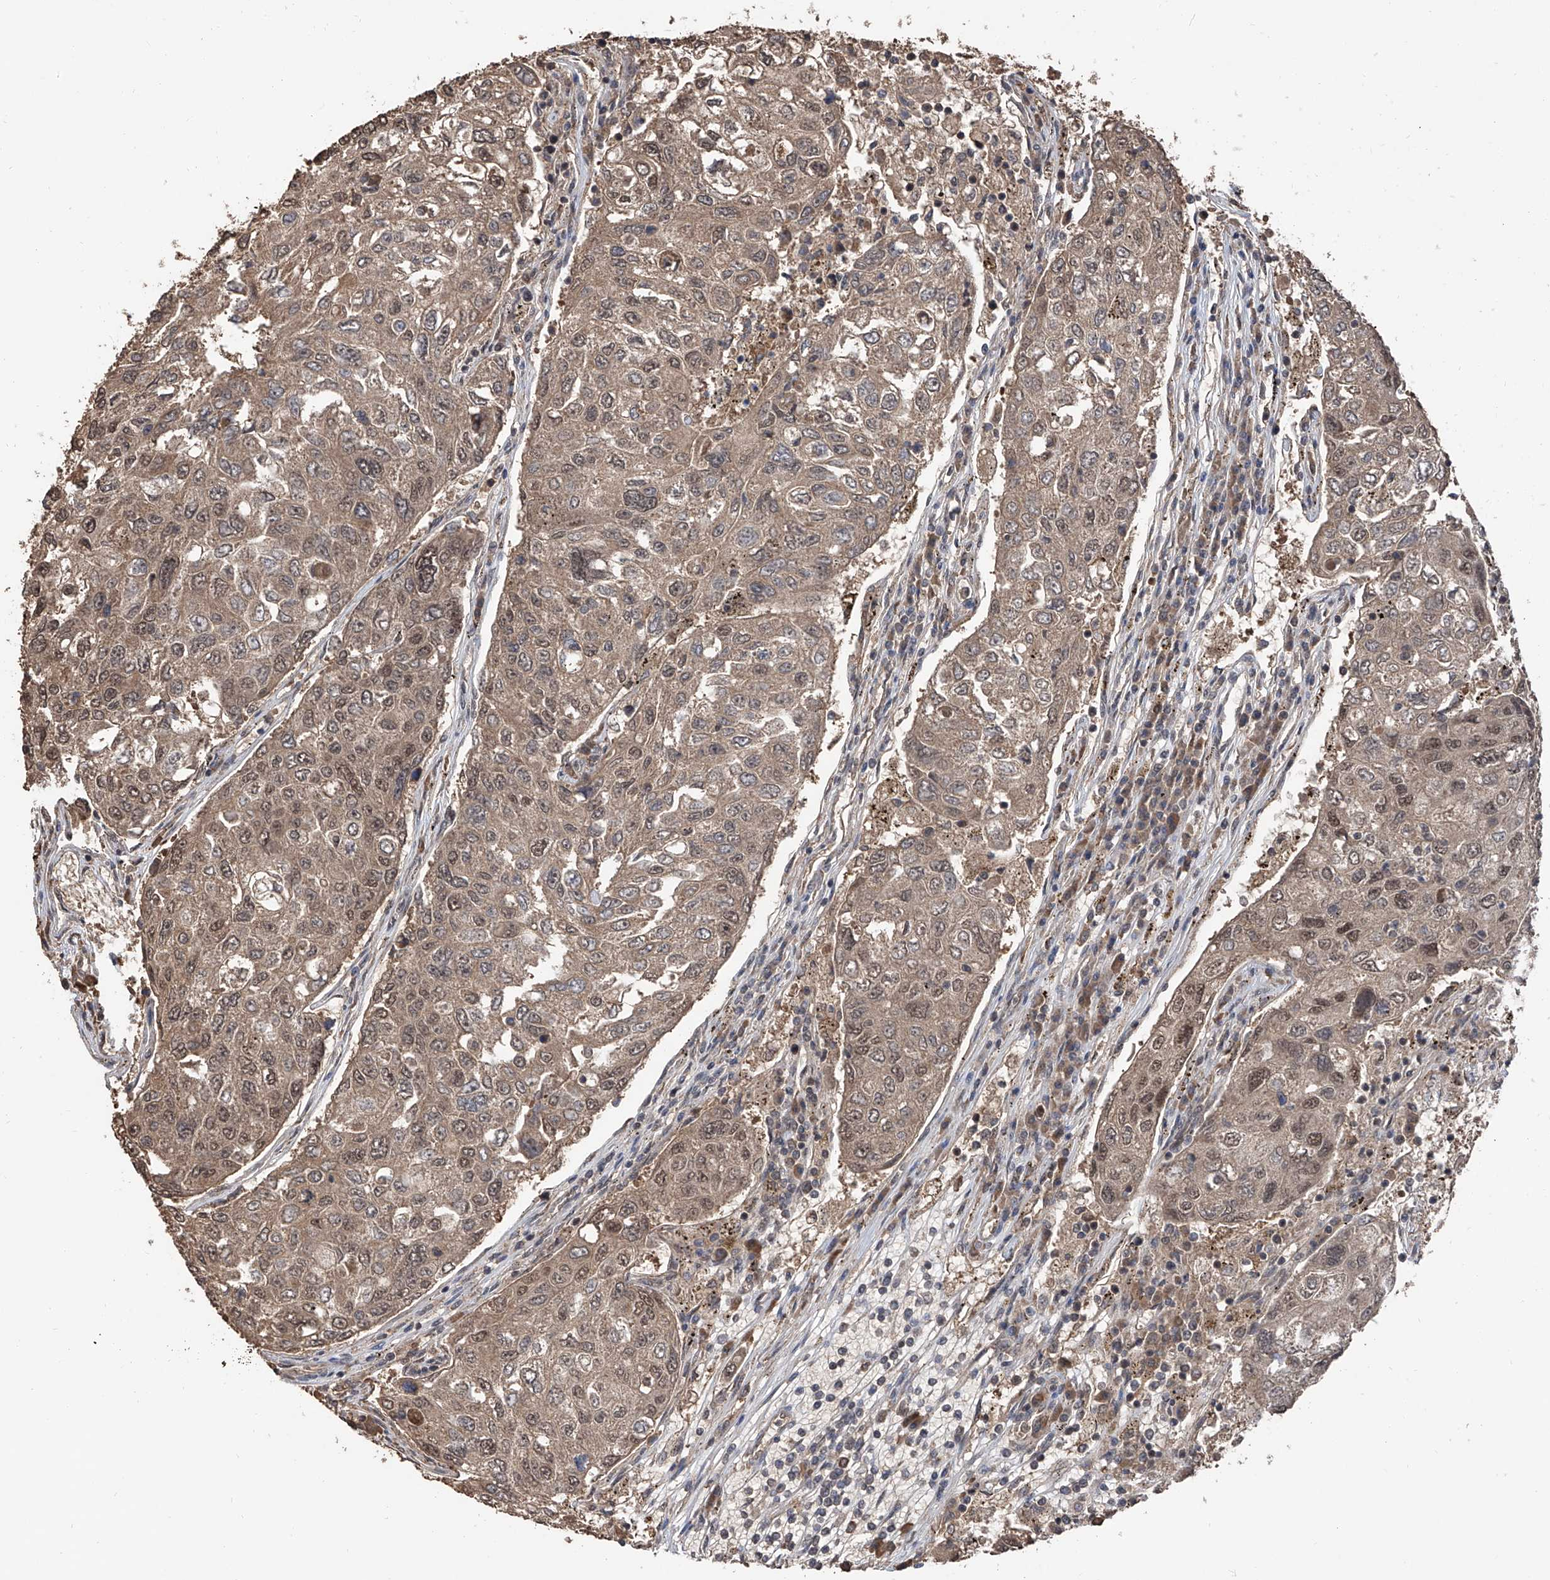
{"staining": {"intensity": "moderate", "quantity": ">75%", "location": "cytoplasmic/membranous,nuclear"}, "tissue": "urothelial cancer", "cell_type": "Tumor cells", "image_type": "cancer", "snomed": [{"axis": "morphology", "description": "Urothelial carcinoma, High grade"}, {"axis": "topography", "description": "Lymph node"}, {"axis": "topography", "description": "Urinary bladder"}], "caption": "Immunohistochemical staining of human urothelial cancer reveals moderate cytoplasmic/membranous and nuclear protein positivity in approximately >75% of tumor cells.", "gene": "FAM135A", "patient": {"sex": "male", "age": 51}}